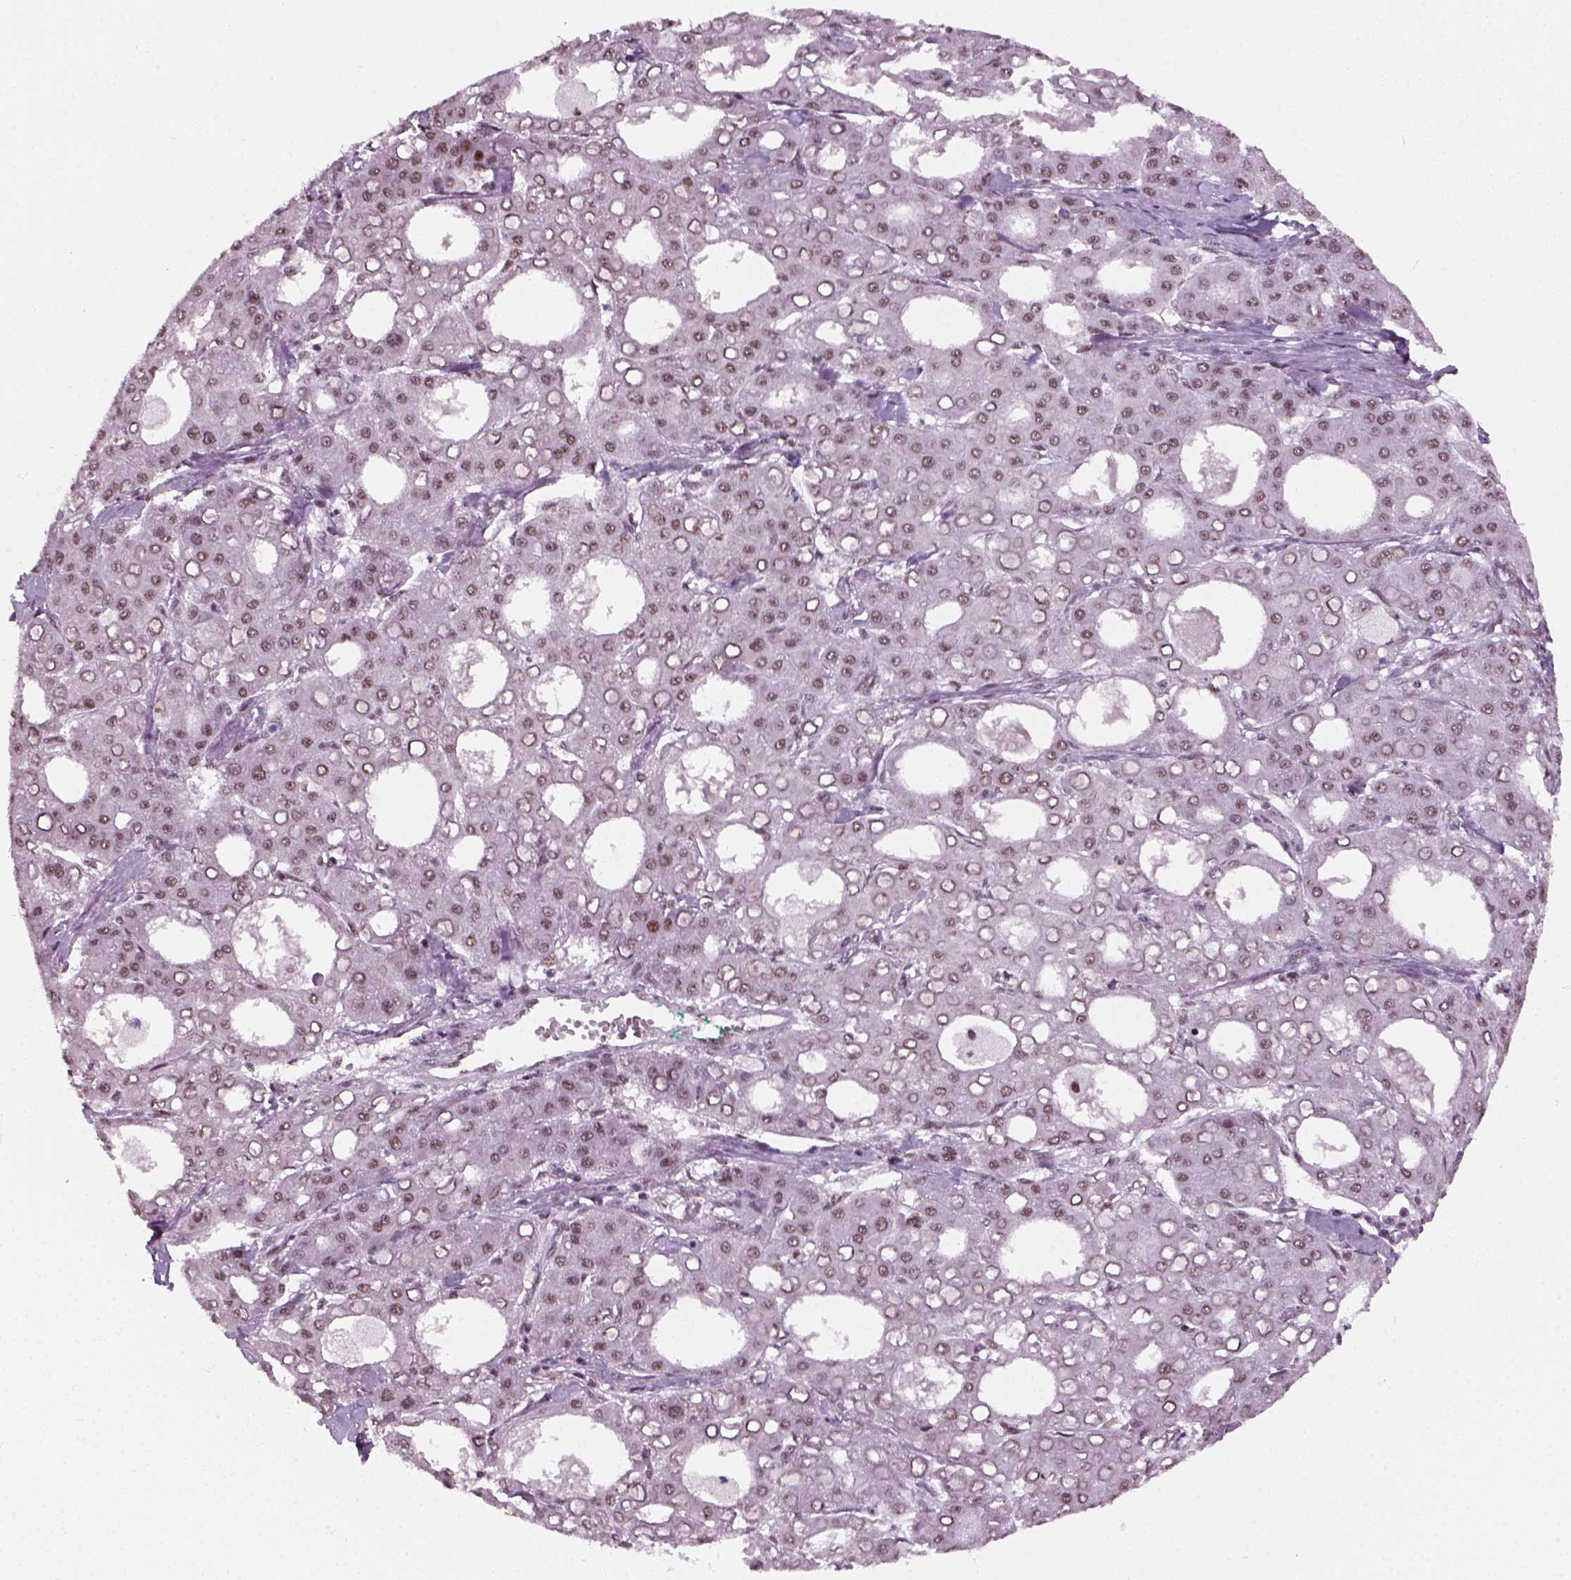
{"staining": {"intensity": "moderate", "quantity": "<25%", "location": "nuclear"}, "tissue": "liver cancer", "cell_type": "Tumor cells", "image_type": "cancer", "snomed": [{"axis": "morphology", "description": "Carcinoma, Hepatocellular, NOS"}, {"axis": "topography", "description": "Liver"}], "caption": "This is a photomicrograph of IHC staining of liver cancer, which shows moderate positivity in the nuclear of tumor cells.", "gene": "GTF2F1", "patient": {"sex": "male", "age": 65}}